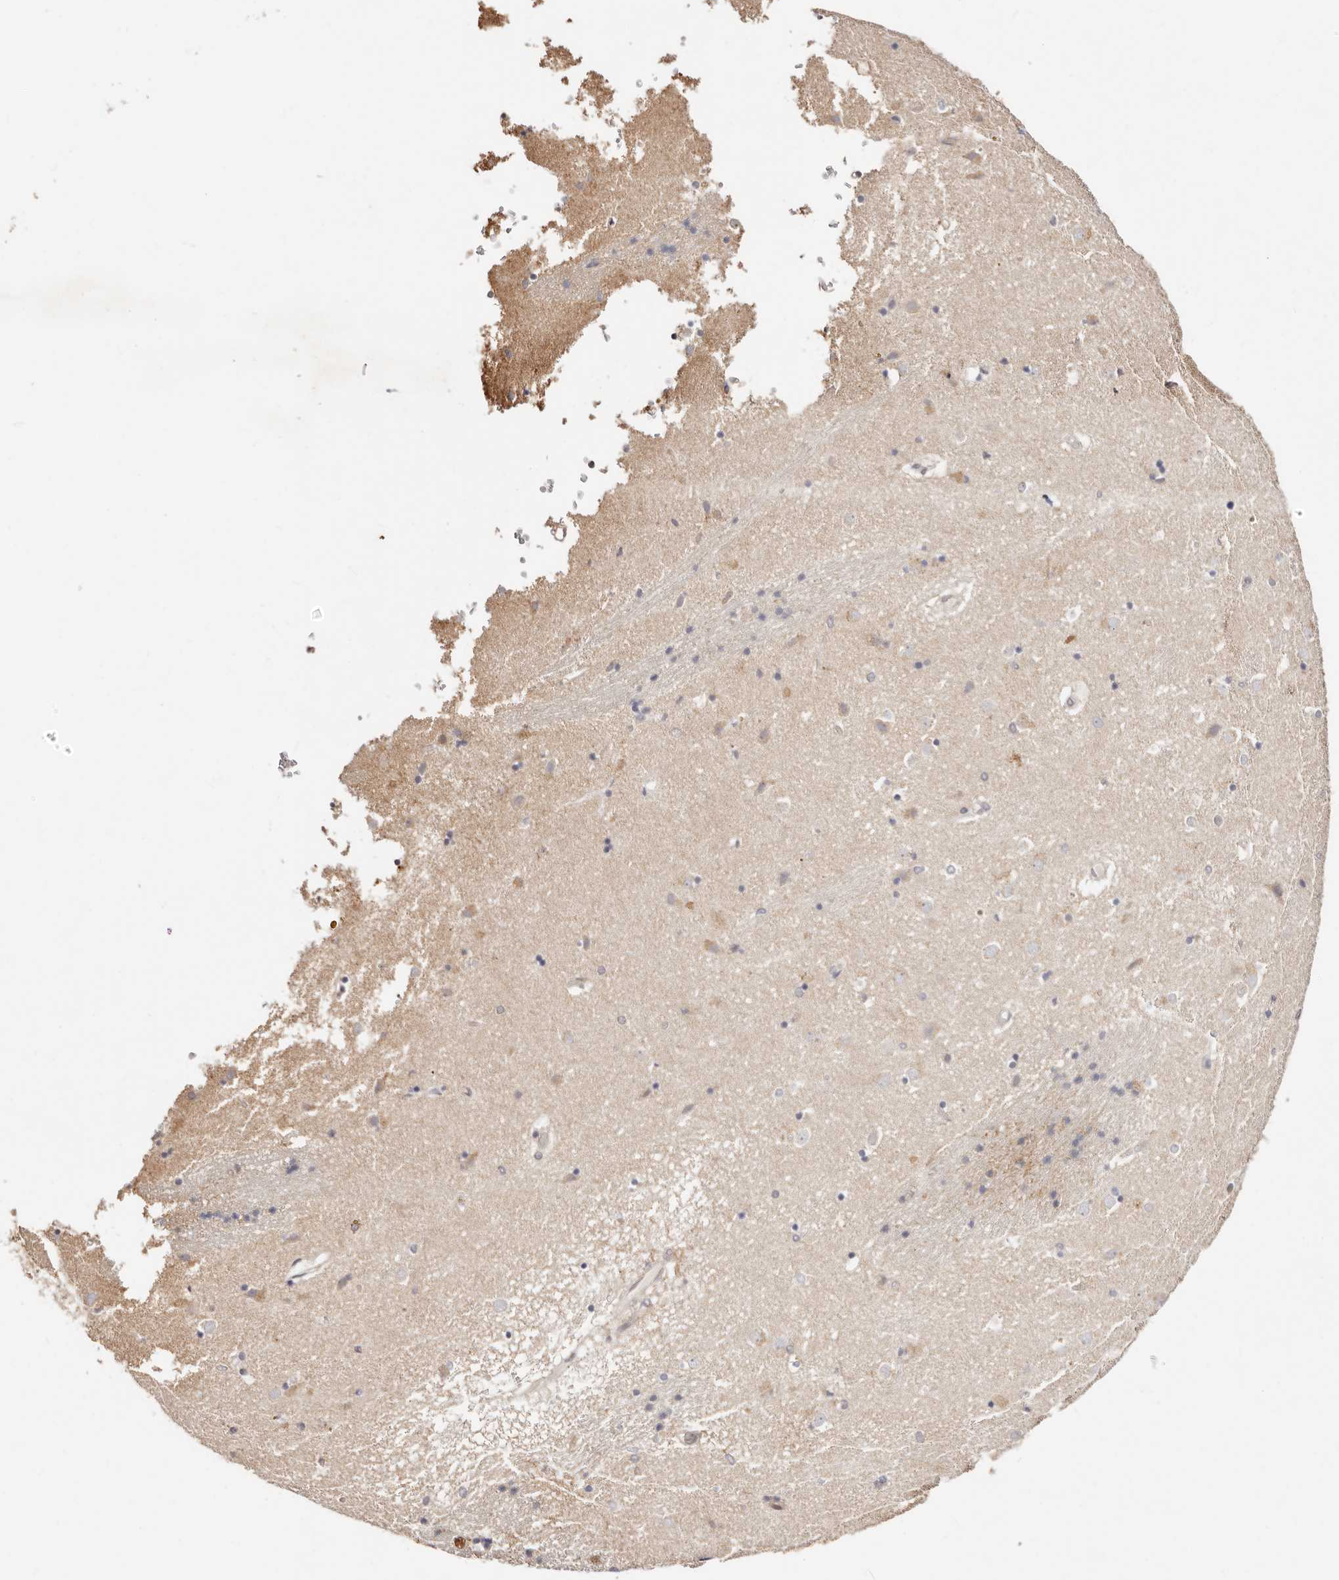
{"staining": {"intensity": "negative", "quantity": "none", "location": "none"}, "tissue": "caudate", "cell_type": "Glial cells", "image_type": "normal", "snomed": [{"axis": "morphology", "description": "Normal tissue, NOS"}, {"axis": "topography", "description": "Lateral ventricle wall"}], "caption": "DAB (3,3'-diaminobenzidine) immunohistochemical staining of unremarkable caudate shows no significant staining in glial cells. Brightfield microscopy of immunohistochemistry (IHC) stained with DAB (brown) and hematoxylin (blue), captured at high magnification.", "gene": "STAT5A", "patient": {"sex": "male", "age": 70}}